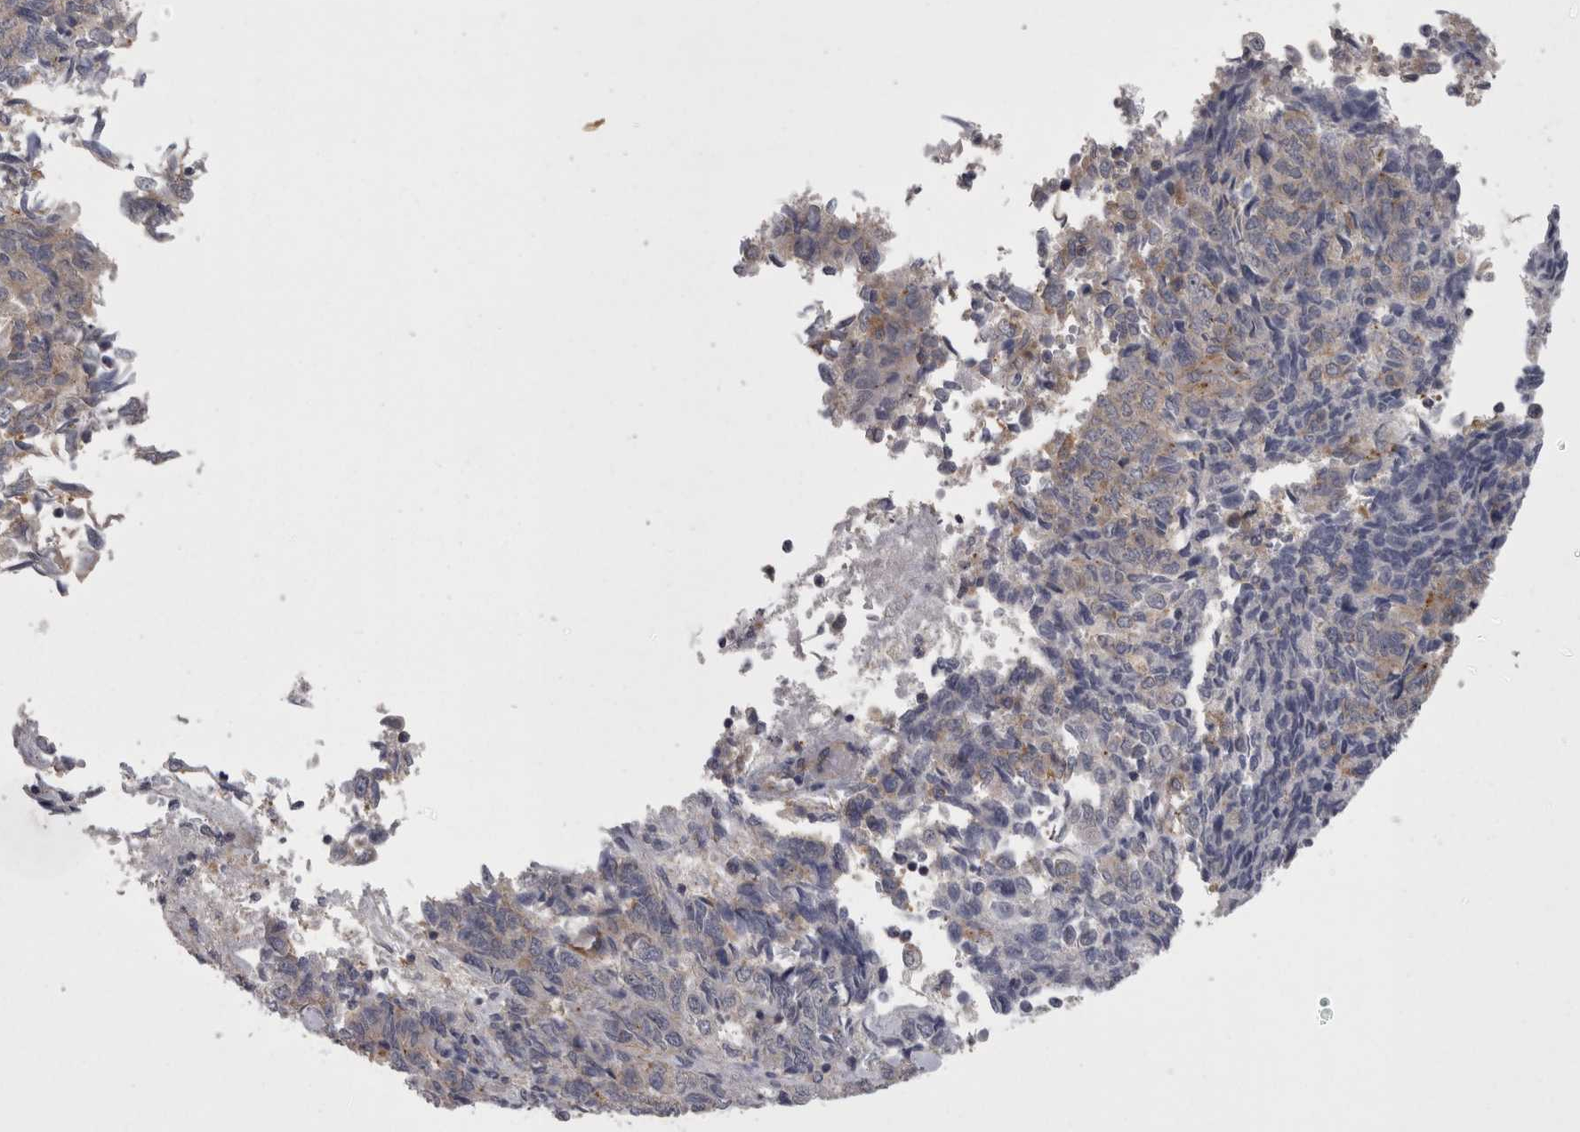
{"staining": {"intensity": "weak", "quantity": "<25%", "location": "cytoplasmic/membranous"}, "tissue": "endometrial cancer", "cell_type": "Tumor cells", "image_type": "cancer", "snomed": [{"axis": "morphology", "description": "Adenocarcinoma, NOS"}, {"axis": "topography", "description": "Endometrium"}], "caption": "Endometrial cancer (adenocarcinoma) stained for a protein using IHC demonstrates no expression tumor cells.", "gene": "LYZL6", "patient": {"sex": "female", "age": 80}}